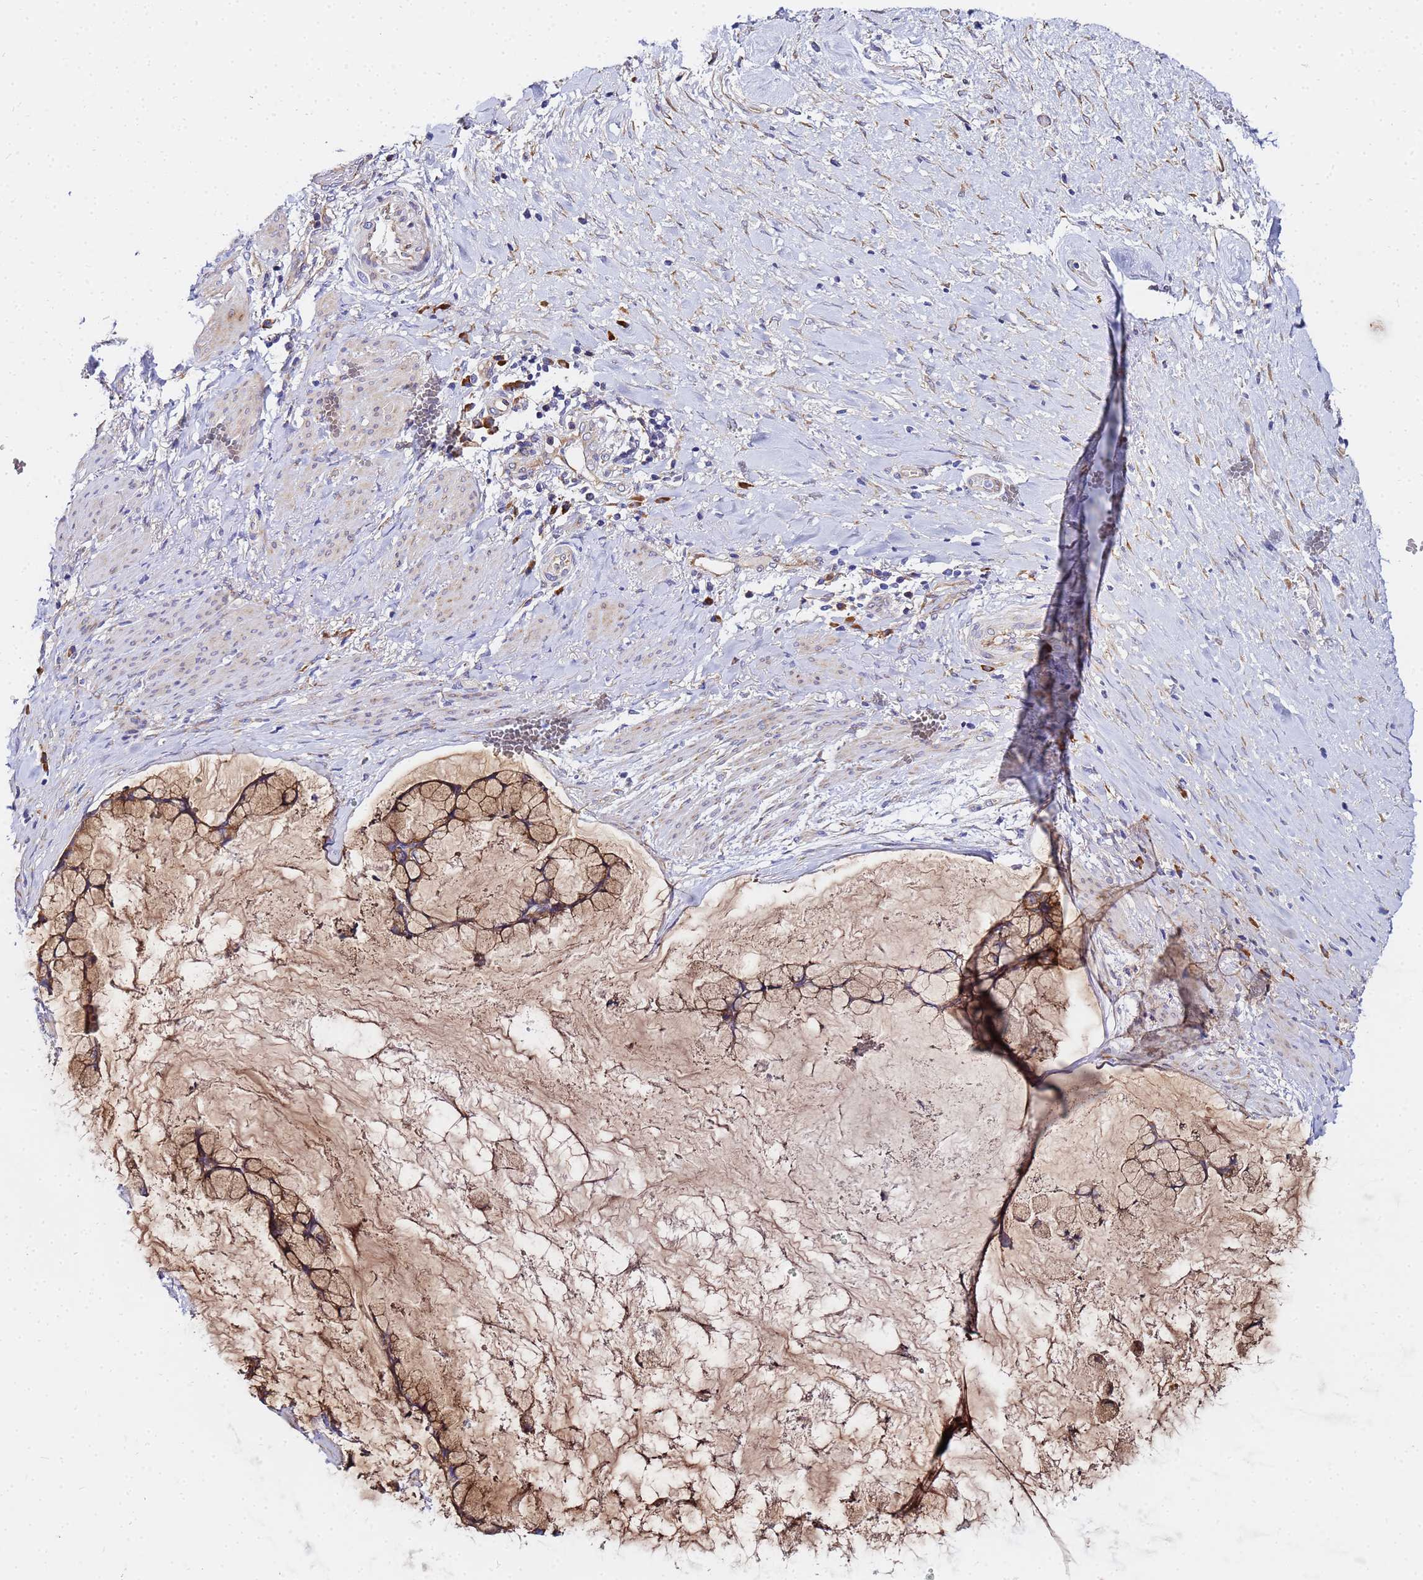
{"staining": {"intensity": "moderate", "quantity": "25%-75%", "location": "cytoplasmic/membranous"}, "tissue": "ovarian cancer", "cell_type": "Tumor cells", "image_type": "cancer", "snomed": [{"axis": "morphology", "description": "Cystadenocarcinoma, mucinous, NOS"}, {"axis": "topography", "description": "Ovary"}], "caption": "Tumor cells reveal medium levels of moderate cytoplasmic/membranous positivity in about 25%-75% of cells in ovarian mucinous cystadenocarcinoma.", "gene": "POM121", "patient": {"sex": "female", "age": 42}}